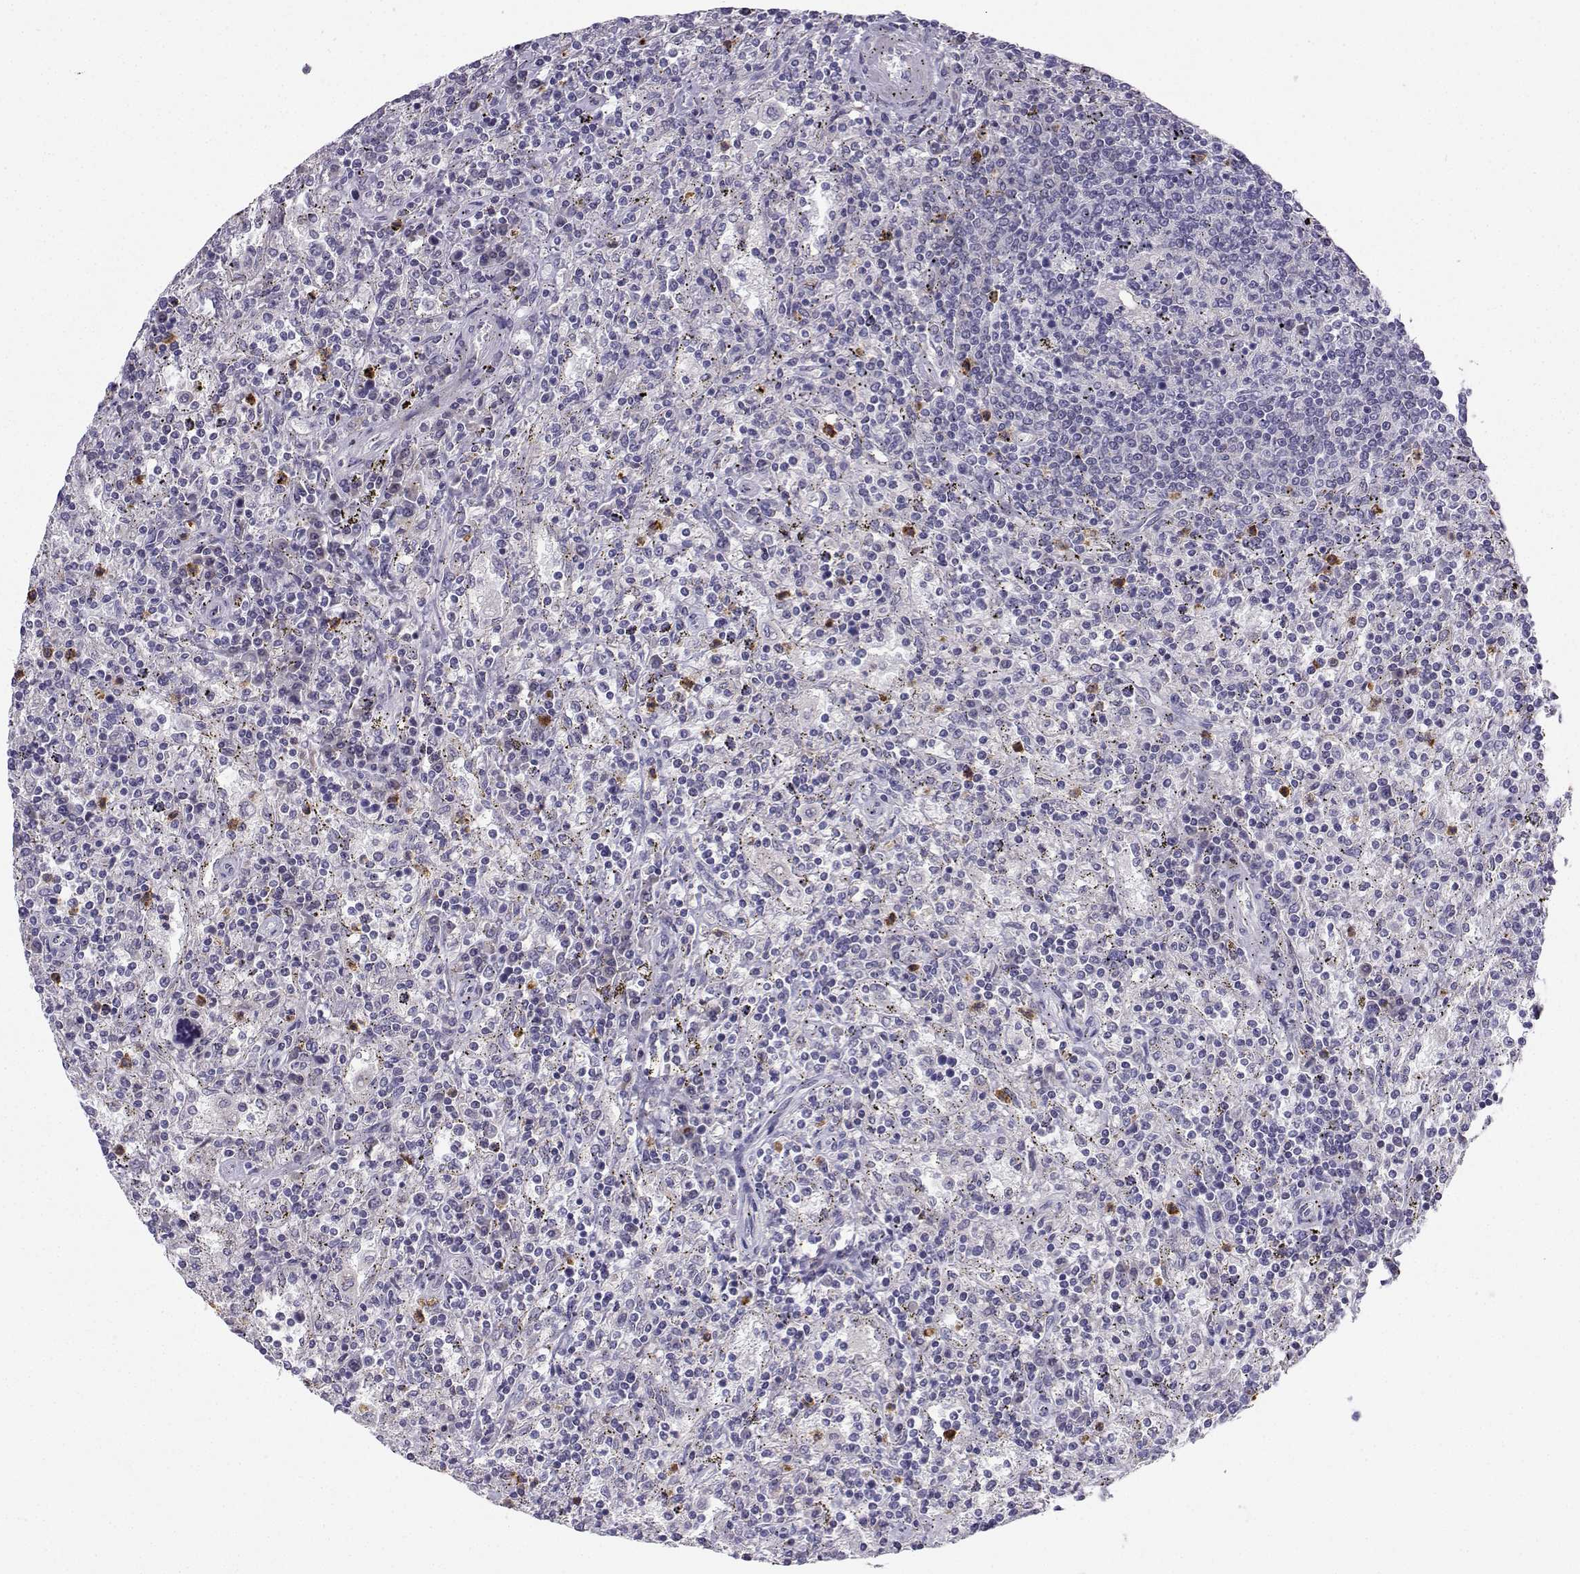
{"staining": {"intensity": "negative", "quantity": "none", "location": "none"}, "tissue": "lymphoma", "cell_type": "Tumor cells", "image_type": "cancer", "snomed": [{"axis": "morphology", "description": "Malignant lymphoma, non-Hodgkin's type, Low grade"}, {"axis": "topography", "description": "Spleen"}], "caption": "Human lymphoma stained for a protein using immunohistochemistry (IHC) demonstrates no expression in tumor cells.", "gene": "CALY", "patient": {"sex": "male", "age": 62}}